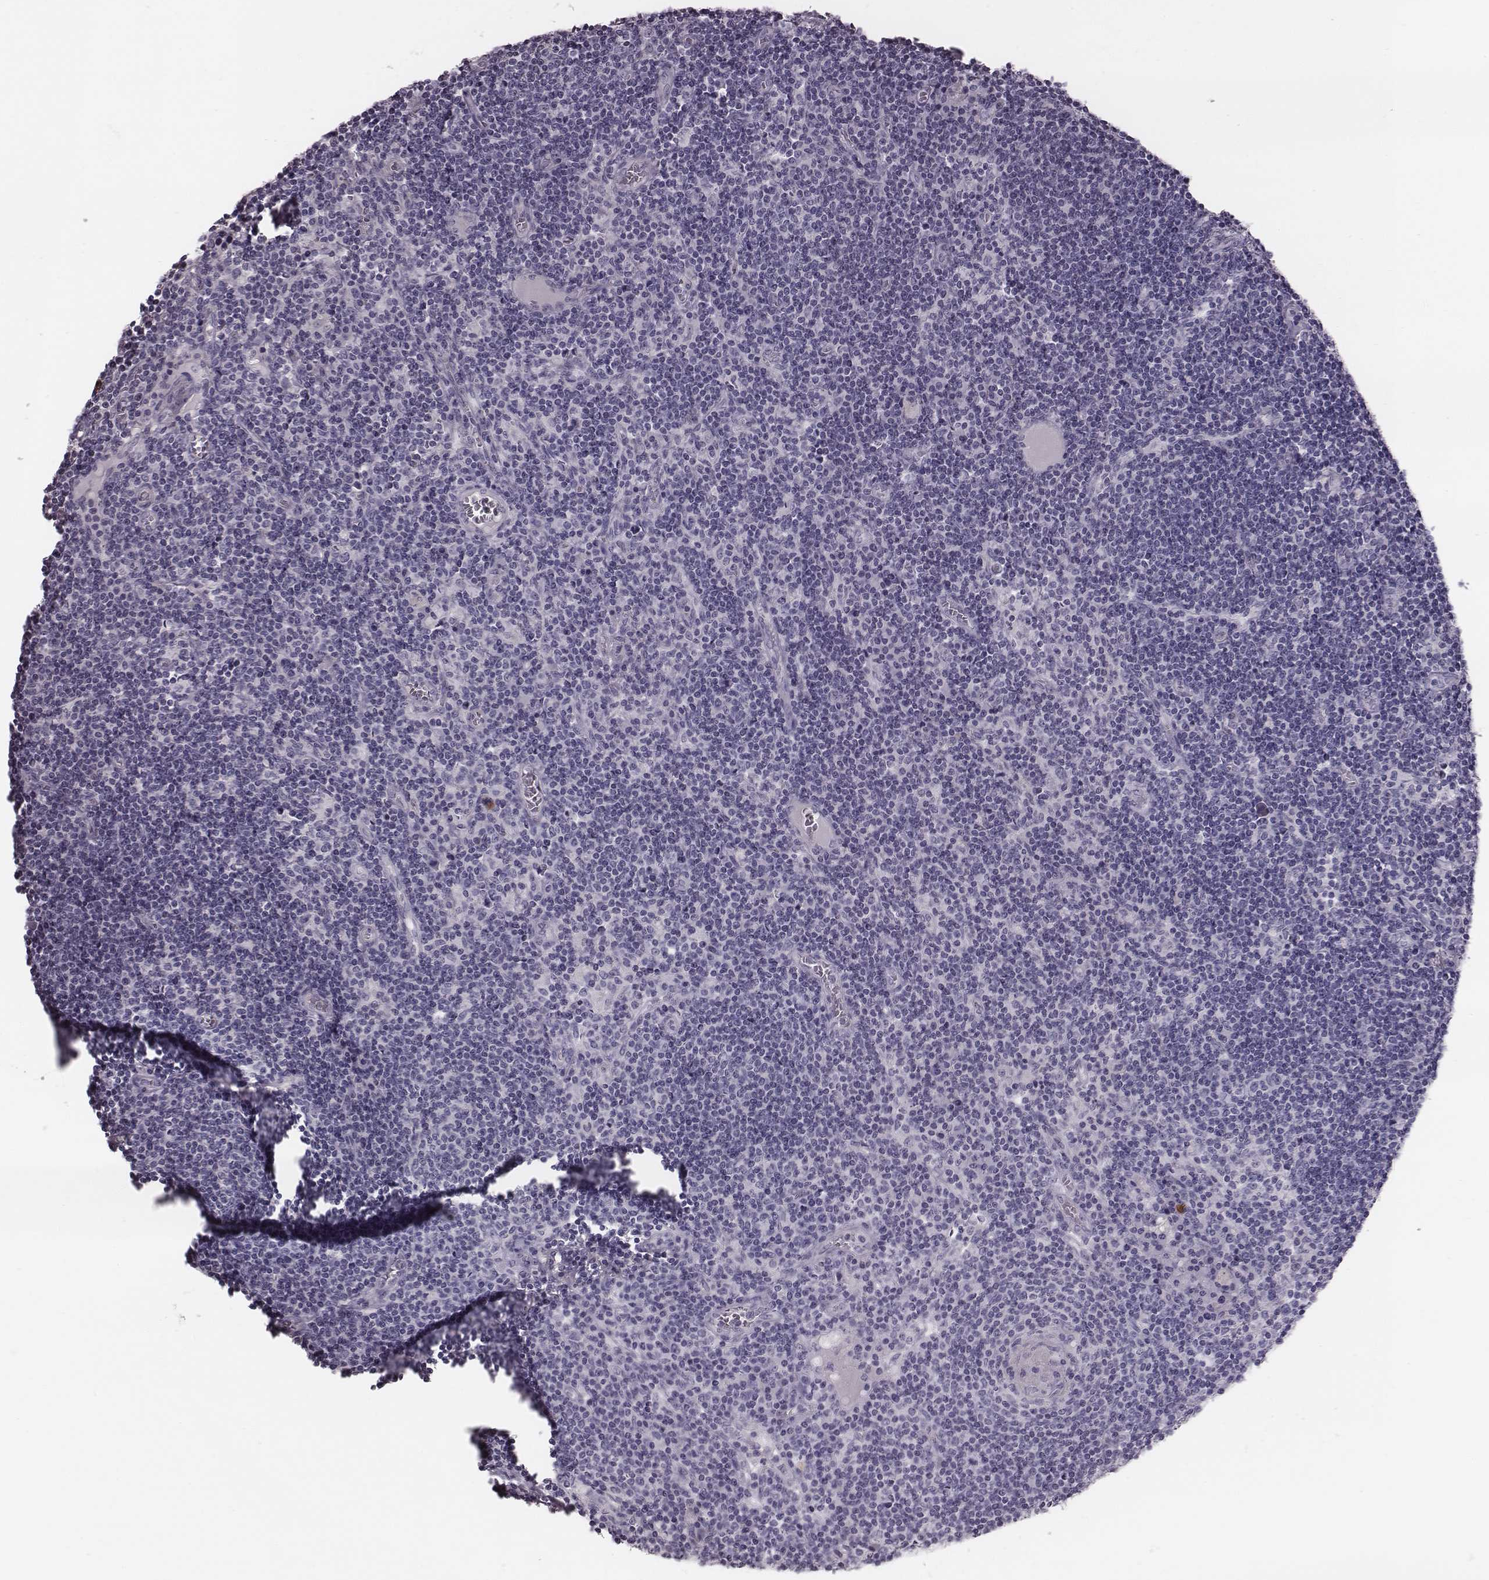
{"staining": {"intensity": "negative", "quantity": "none", "location": "none"}, "tissue": "lymph node", "cell_type": "Germinal center cells", "image_type": "normal", "snomed": [{"axis": "morphology", "description": "Normal tissue, NOS"}, {"axis": "topography", "description": "Lymph node"}], "caption": "Unremarkable lymph node was stained to show a protein in brown. There is no significant staining in germinal center cells. (Stains: DAB (3,3'-diaminobenzidine) immunohistochemistry with hematoxylin counter stain, Microscopy: brightfield microscopy at high magnification).", "gene": "CRISP1", "patient": {"sex": "female", "age": 72}}